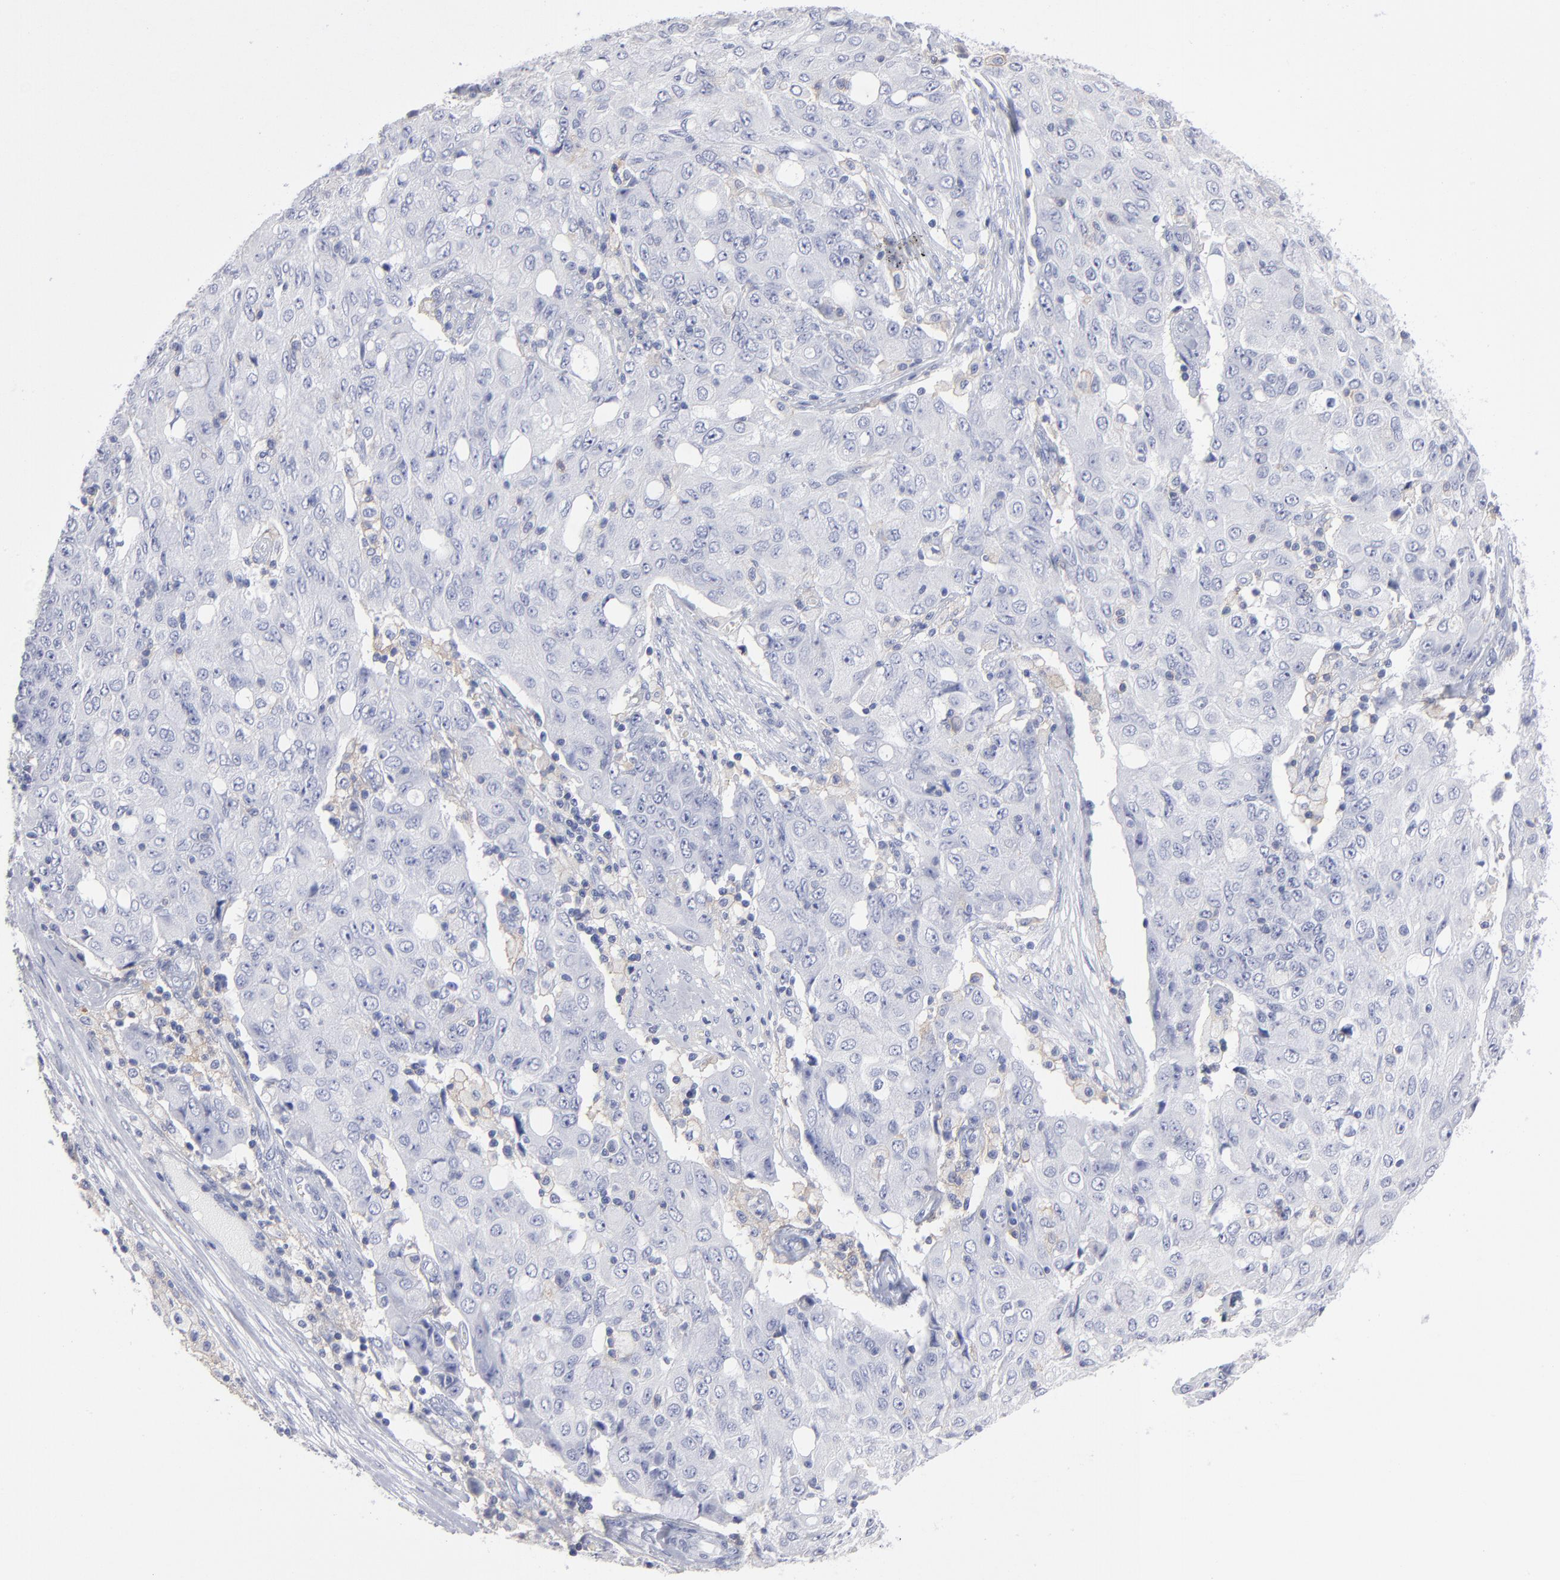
{"staining": {"intensity": "negative", "quantity": "none", "location": "none"}, "tissue": "ovarian cancer", "cell_type": "Tumor cells", "image_type": "cancer", "snomed": [{"axis": "morphology", "description": "Carcinoma, endometroid"}, {"axis": "topography", "description": "Ovary"}], "caption": "Immunohistochemical staining of human ovarian endometroid carcinoma demonstrates no significant staining in tumor cells.", "gene": "LAT2", "patient": {"sex": "female", "age": 42}}